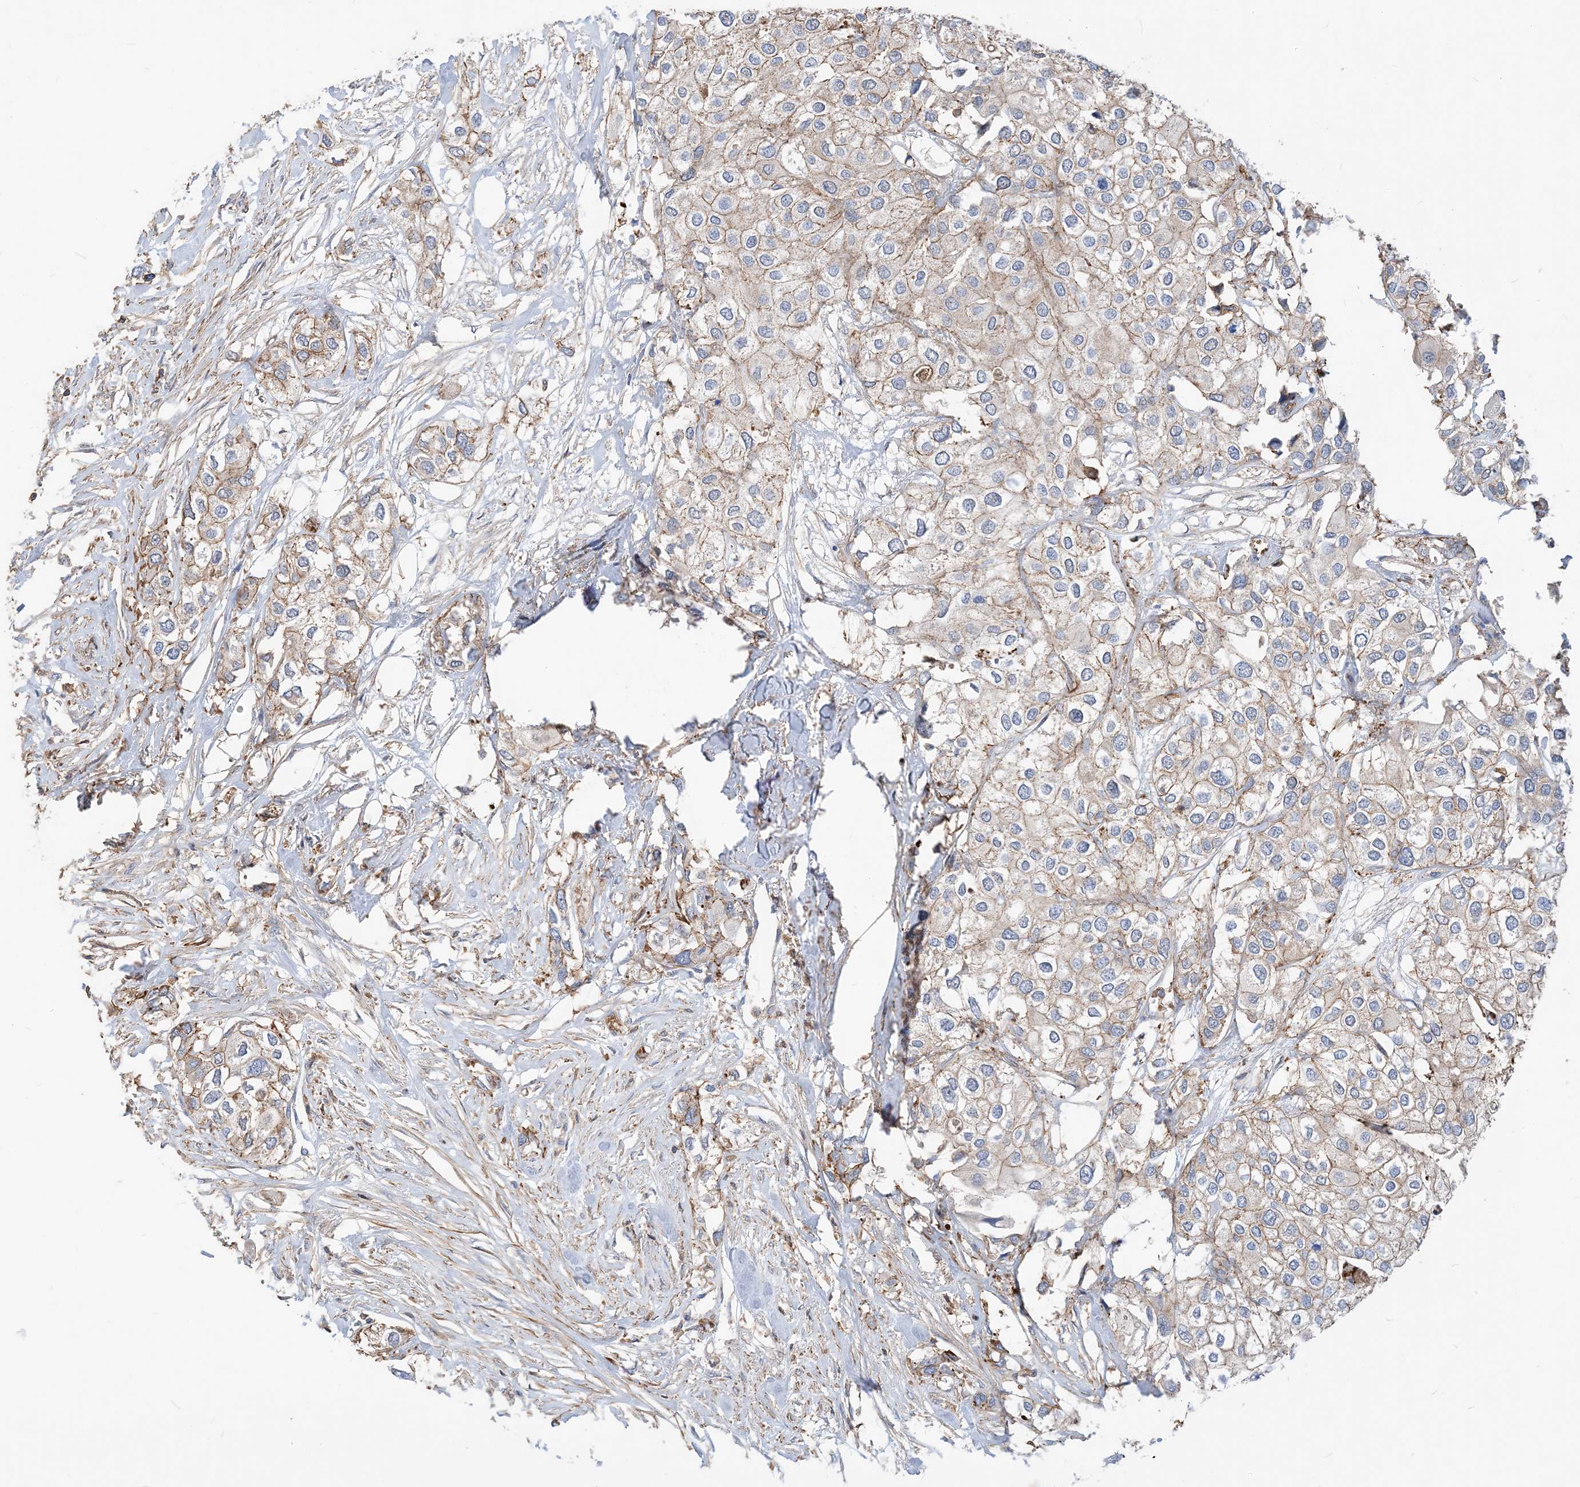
{"staining": {"intensity": "moderate", "quantity": "25%-75%", "location": "cytoplasmic/membranous"}, "tissue": "urothelial cancer", "cell_type": "Tumor cells", "image_type": "cancer", "snomed": [{"axis": "morphology", "description": "Urothelial carcinoma, High grade"}, {"axis": "topography", "description": "Urinary bladder"}], "caption": "IHC image of neoplastic tissue: human urothelial cancer stained using IHC displays medium levels of moderate protein expression localized specifically in the cytoplasmic/membranous of tumor cells, appearing as a cytoplasmic/membranous brown color.", "gene": "PARVG", "patient": {"sex": "male", "age": 64}}